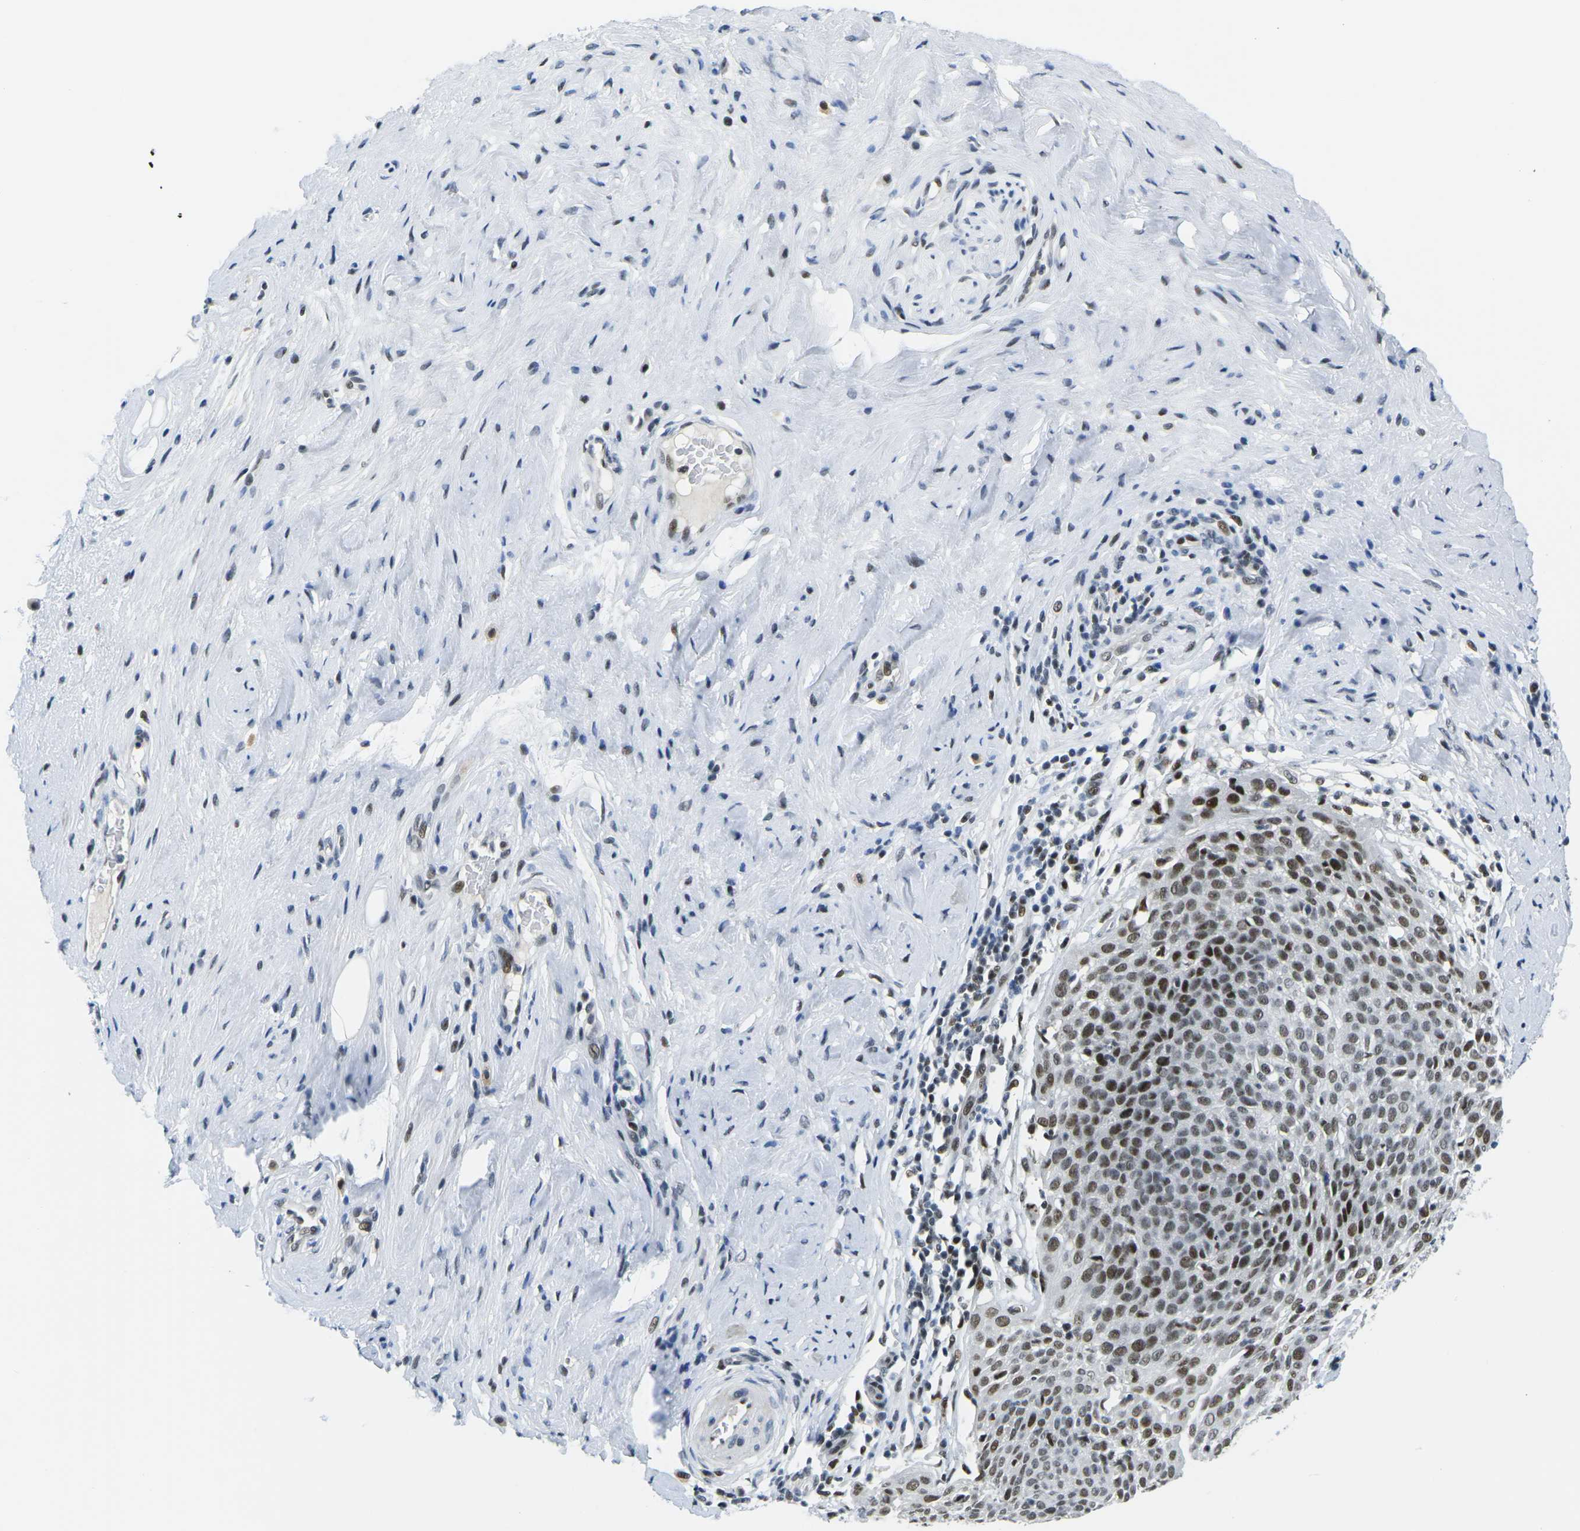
{"staining": {"intensity": "moderate", "quantity": ">75%", "location": "nuclear"}, "tissue": "cervical cancer", "cell_type": "Tumor cells", "image_type": "cancer", "snomed": [{"axis": "morphology", "description": "Squamous cell carcinoma, NOS"}, {"axis": "topography", "description": "Cervix"}], "caption": "Protein analysis of squamous cell carcinoma (cervical) tissue demonstrates moderate nuclear staining in approximately >75% of tumor cells.", "gene": "PRPF8", "patient": {"sex": "female", "age": 51}}